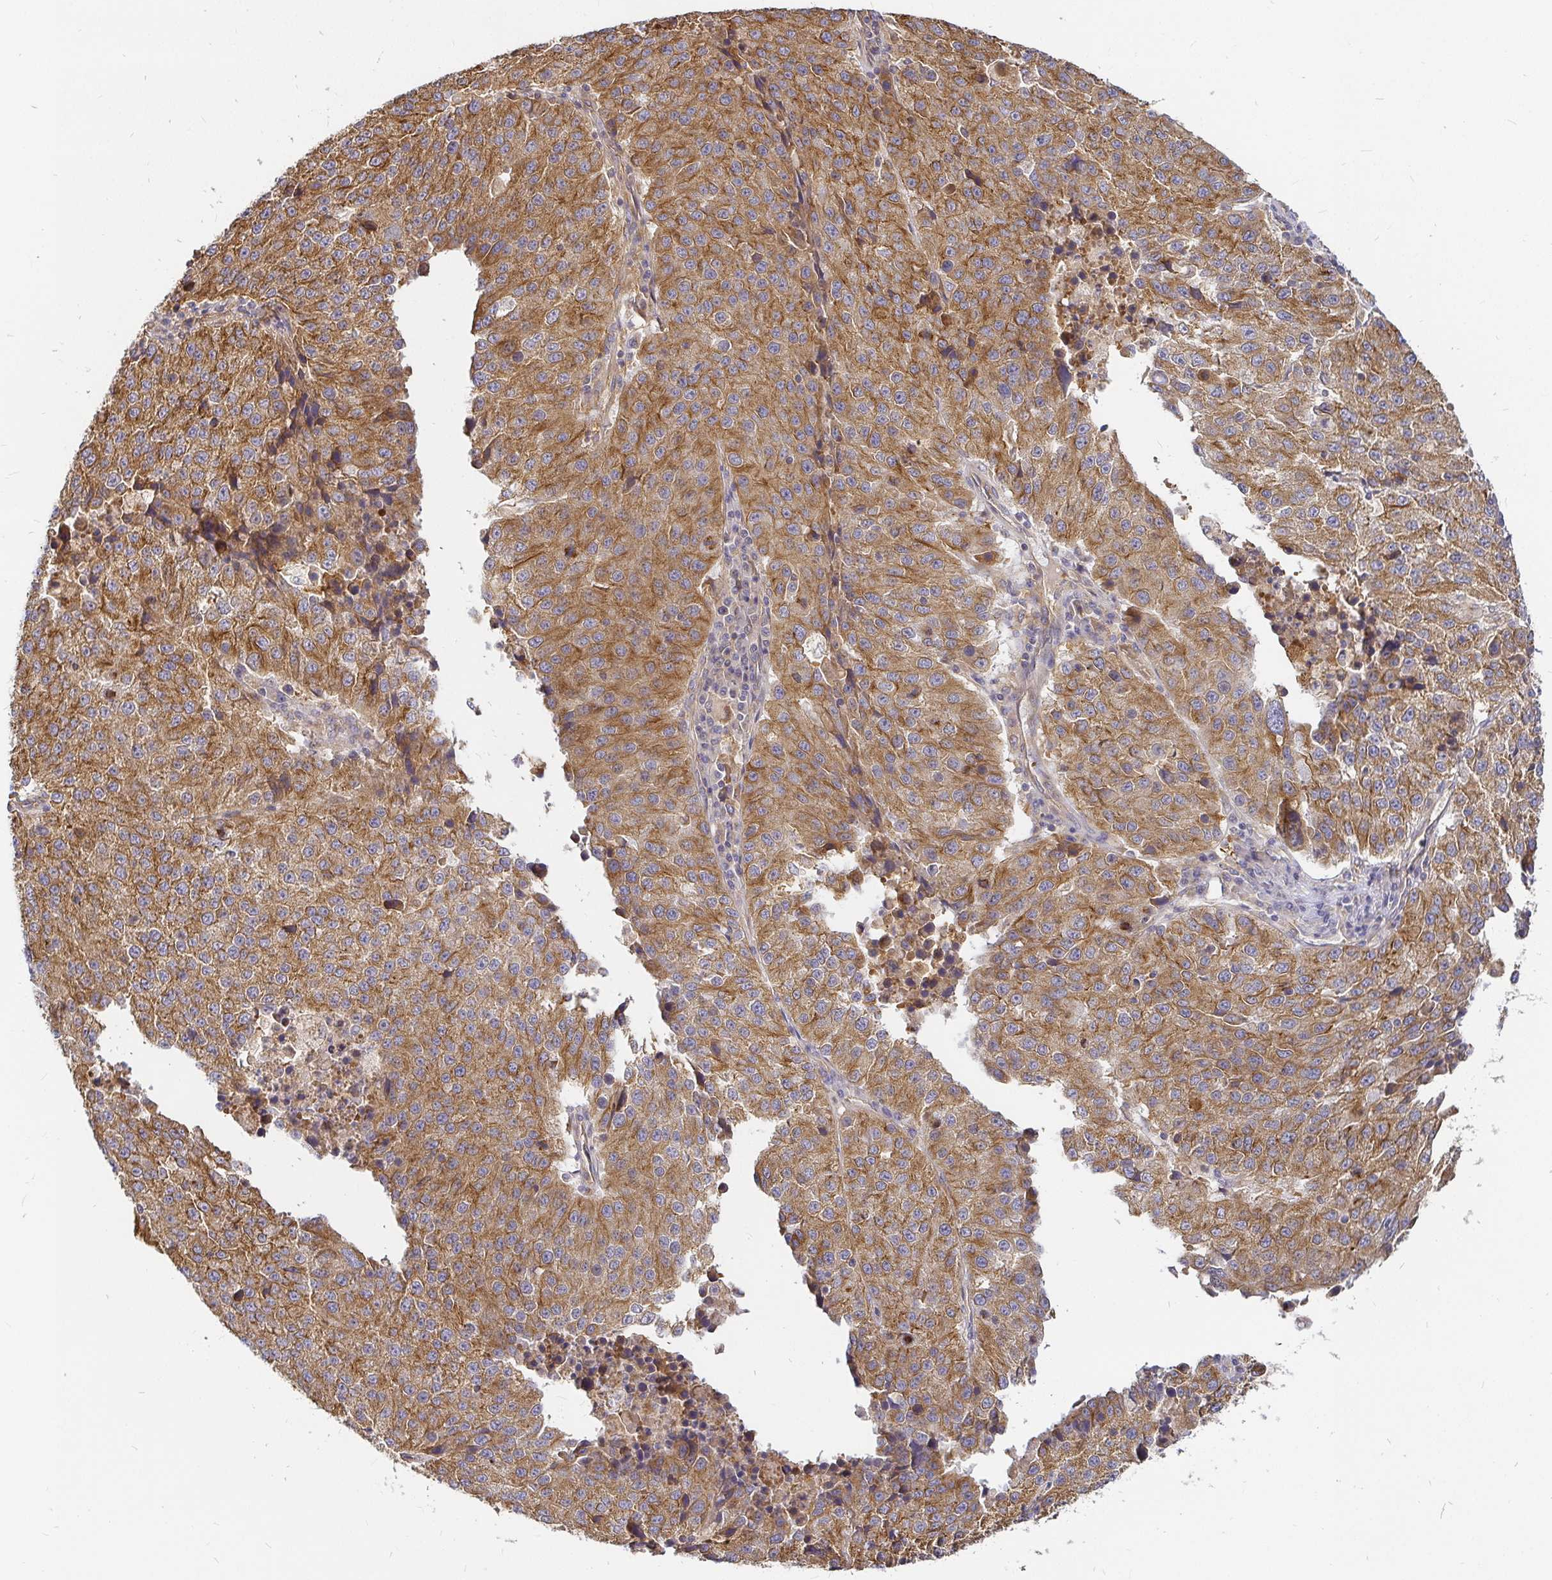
{"staining": {"intensity": "moderate", "quantity": ">75%", "location": "cytoplasmic/membranous"}, "tissue": "stomach cancer", "cell_type": "Tumor cells", "image_type": "cancer", "snomed": [{"axis": "morphology", "description": "Adenocarcinoma, NOS"}, {"axis": "topography", "description": "Stomach"}], "caption": "A photomicrograph of human stomach cancer stained for a protein displays moderate cytoplasmic/membranous brown staining in tumor cells. The staining was performed using DAB, with brown indicating positive protein expression. Nuclei are stained blue with hematoxylin.", "gene": "KIF5B", "patient": {"sex": "male", "age": 71}}